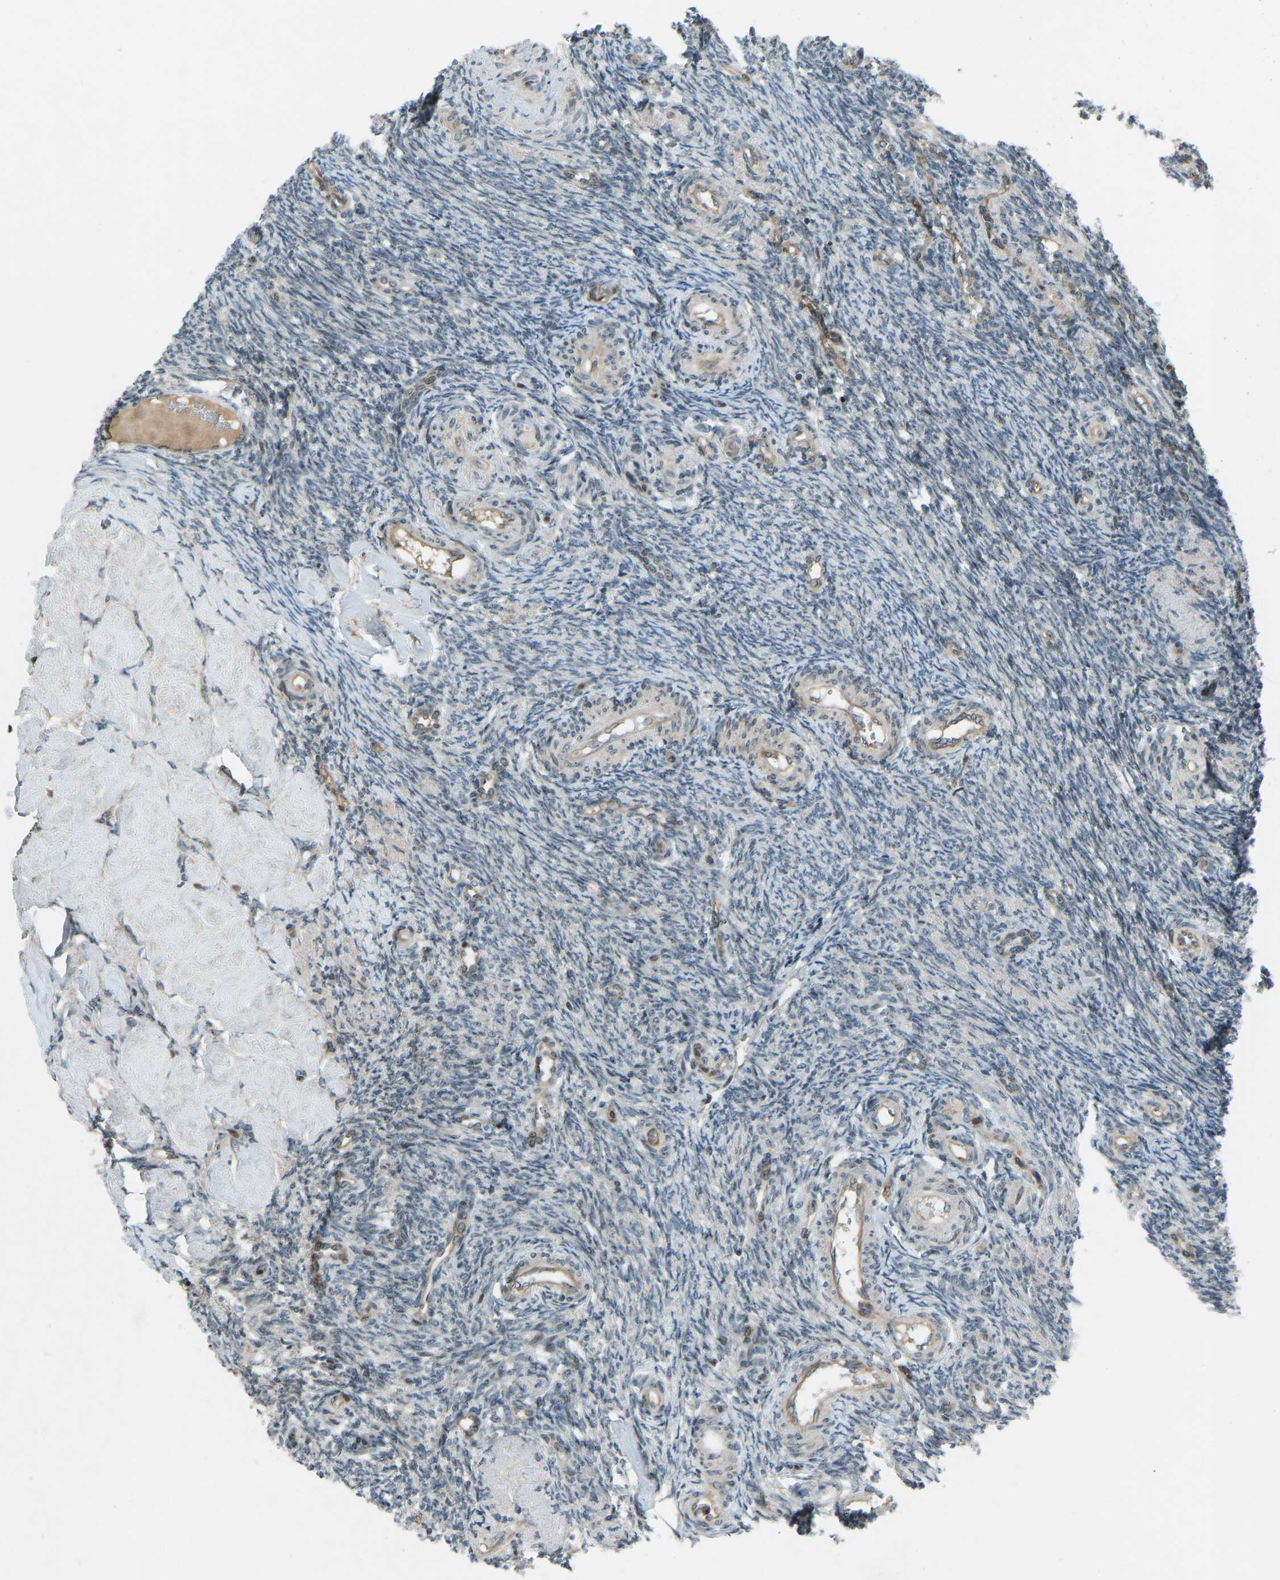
{"staining": {"intensity": "moderate", "quantity": ">75%", "location": "cytoplasmic/membranous"}, "tissue": "ovary", "cell_type": "Follicle cells", "image_type": "normal", "snomed": [{"axis": "morphology", "description": "Normal tissue, NOS"}, {"axis": "topography", "description": "Ovary"}], "caption": "Ovary stained with a brown dye shows moderate cytoplasmic/membranous positive expression in about >75% of follicle cells.", "gene": "SVOPL", "patient": {"sex": "female", "age": 41}}